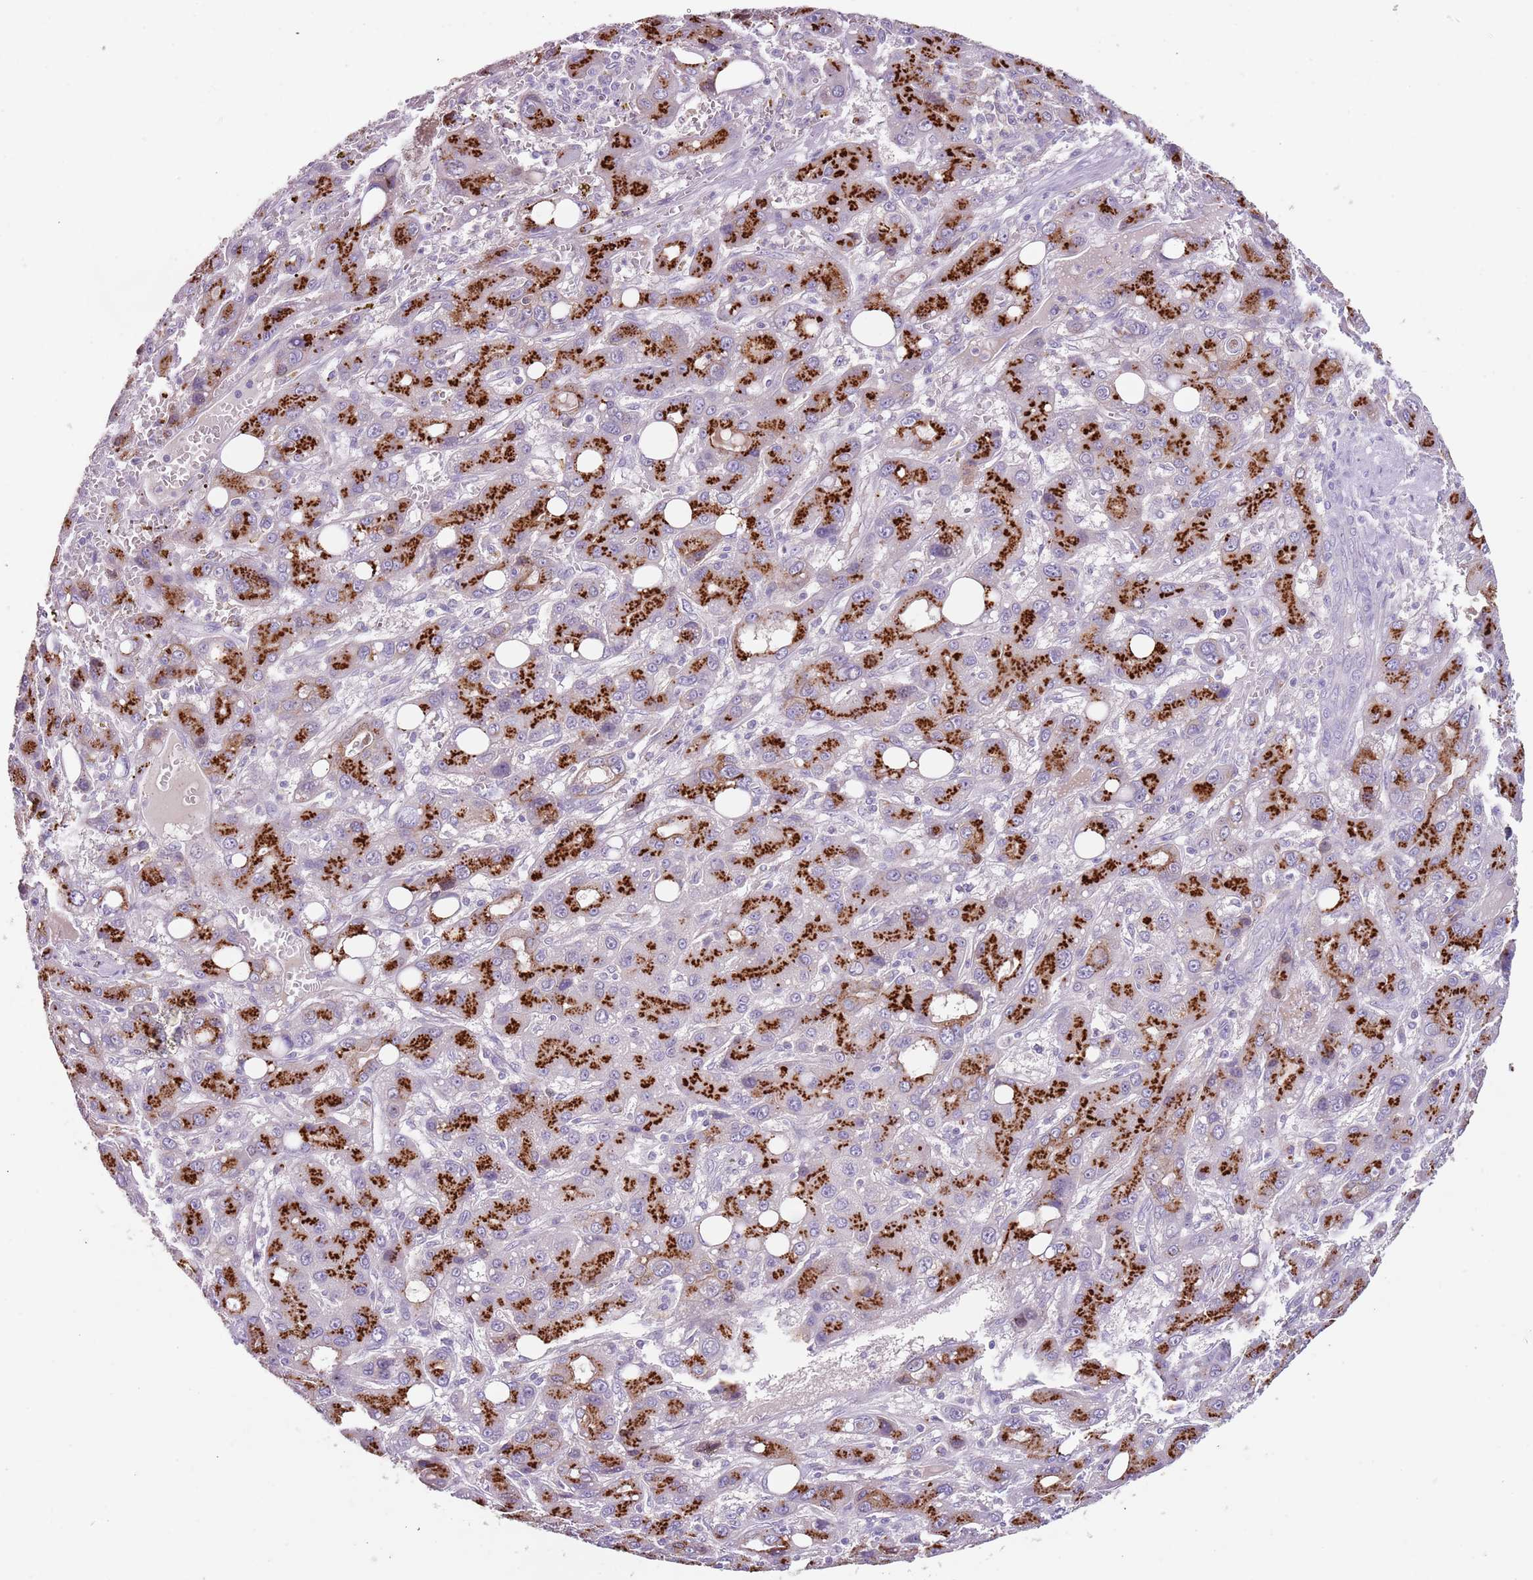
{"staining": {"intensity": "strong", "quantity": ">75%", "location": "cytoplasmic/membranous"}, "tissue": "liver cancer", "cell_type": "Tumor cells", "image_type": "cancer", "snomed": [{"axis": "morphology", "description": "Carcinoma, Hepatocellular, NOS"}, {"axis": "topography", "description": "Liver"}], "caption": "Brown immunohistochemical staining in liver cancer reveals strong cytoplasmic/membranous positivity in approximately >75% of tumor cells.", "gene": "C2CD3", "patient": {"sex": "male", "age": 55}}